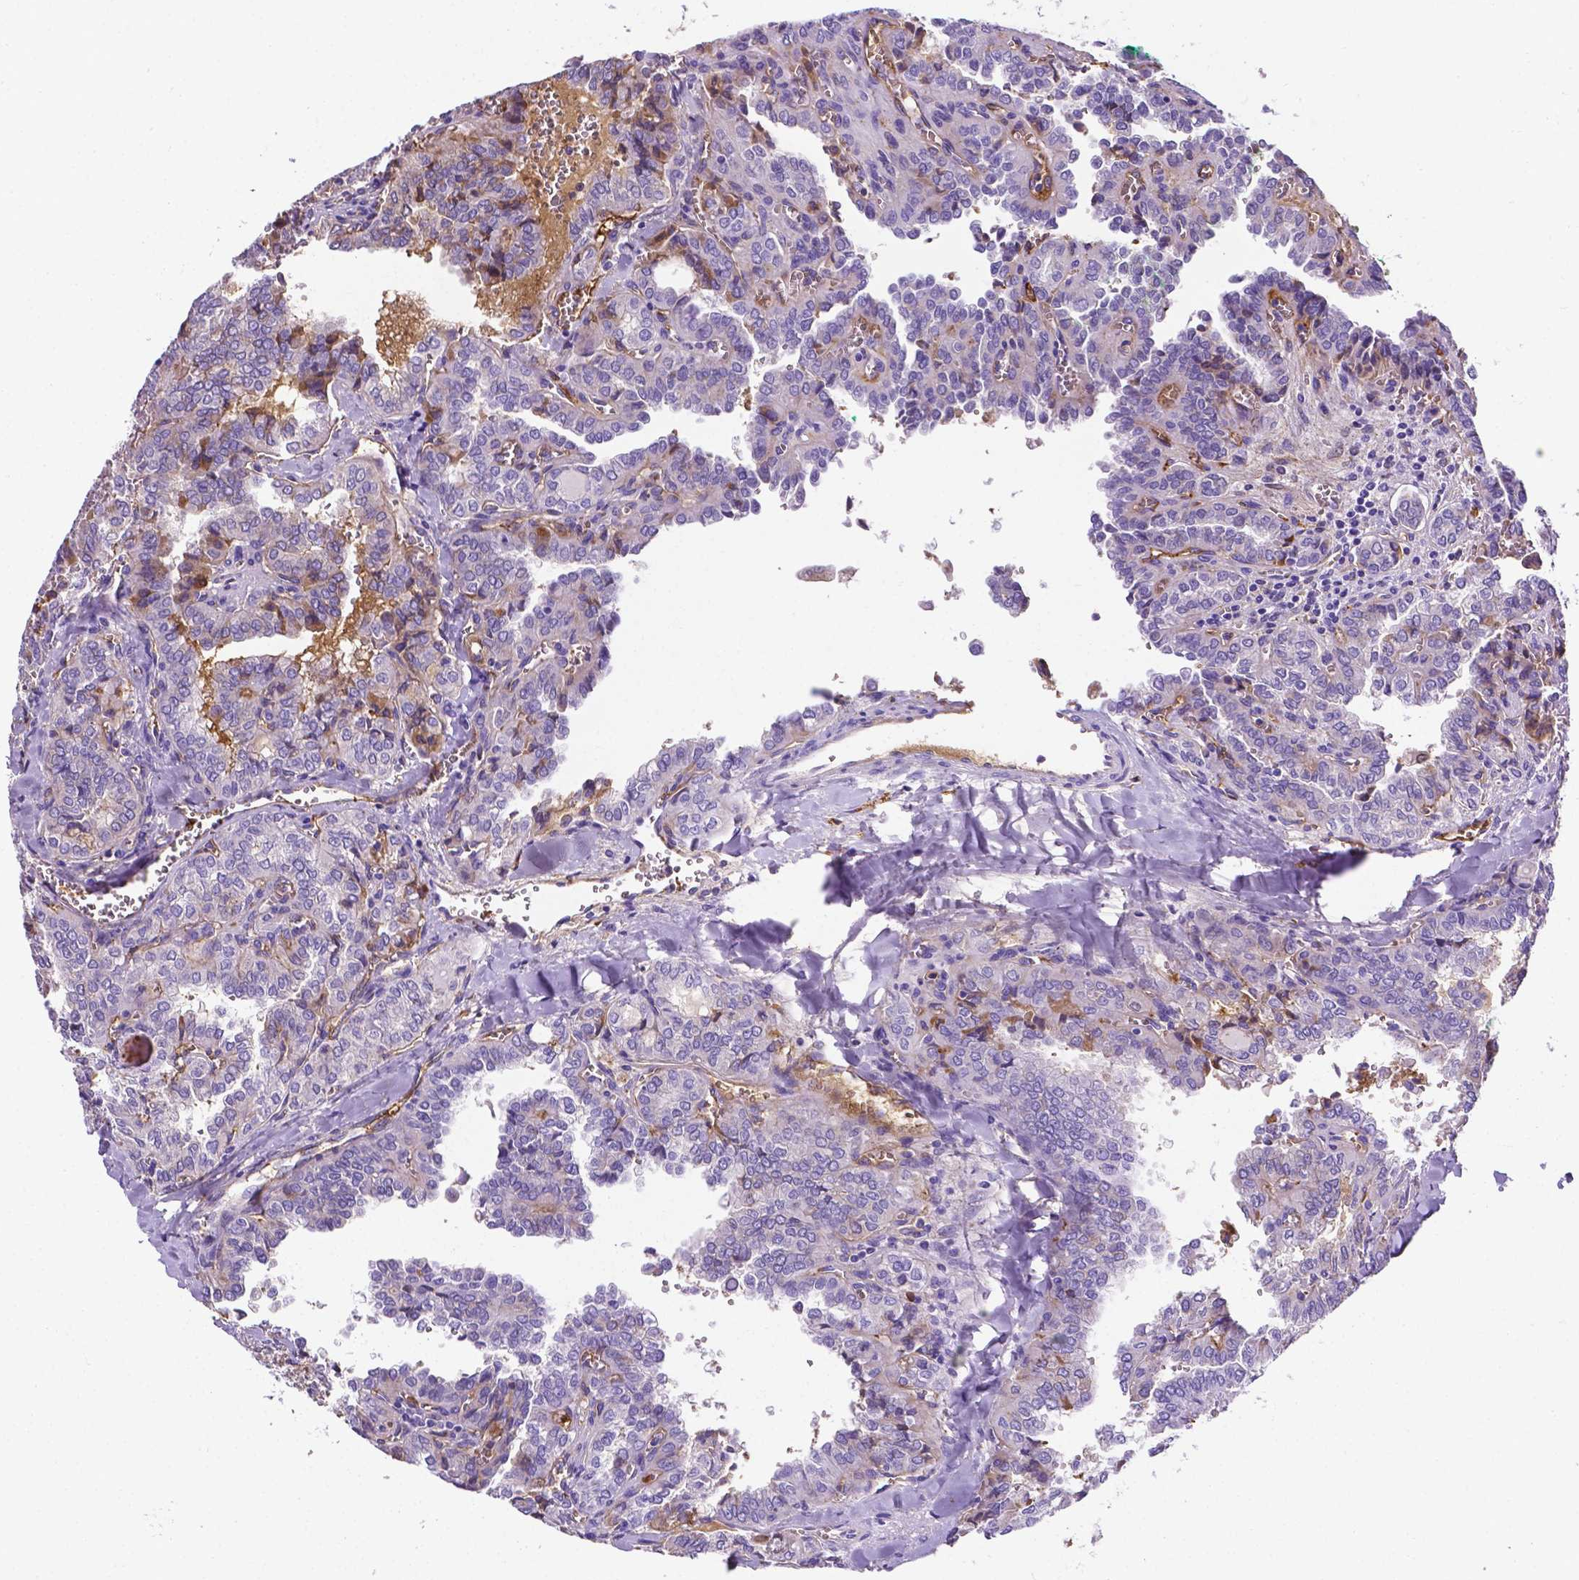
{"staining": {"intensity": "negative", "quantity": "none", "location": "none"}, "tissue": "thyroid cancer", "cell_type": "Tumor cells", "image_type": "cancer", "snomed": [{"axis": "morphology", "description": "Papillary adenocarcinoma, NOS"}, {"axis": "topography", "description": "Thyroid gland"}], "caption": "Image shows no significant protein staining in tumor cells of thyroid papillary adenocarcinoma. (DAB immunohistochemistry with hematoxylin counter stain).", "gene": "APOE", "patient": {"sex": "female", "age": 41}}